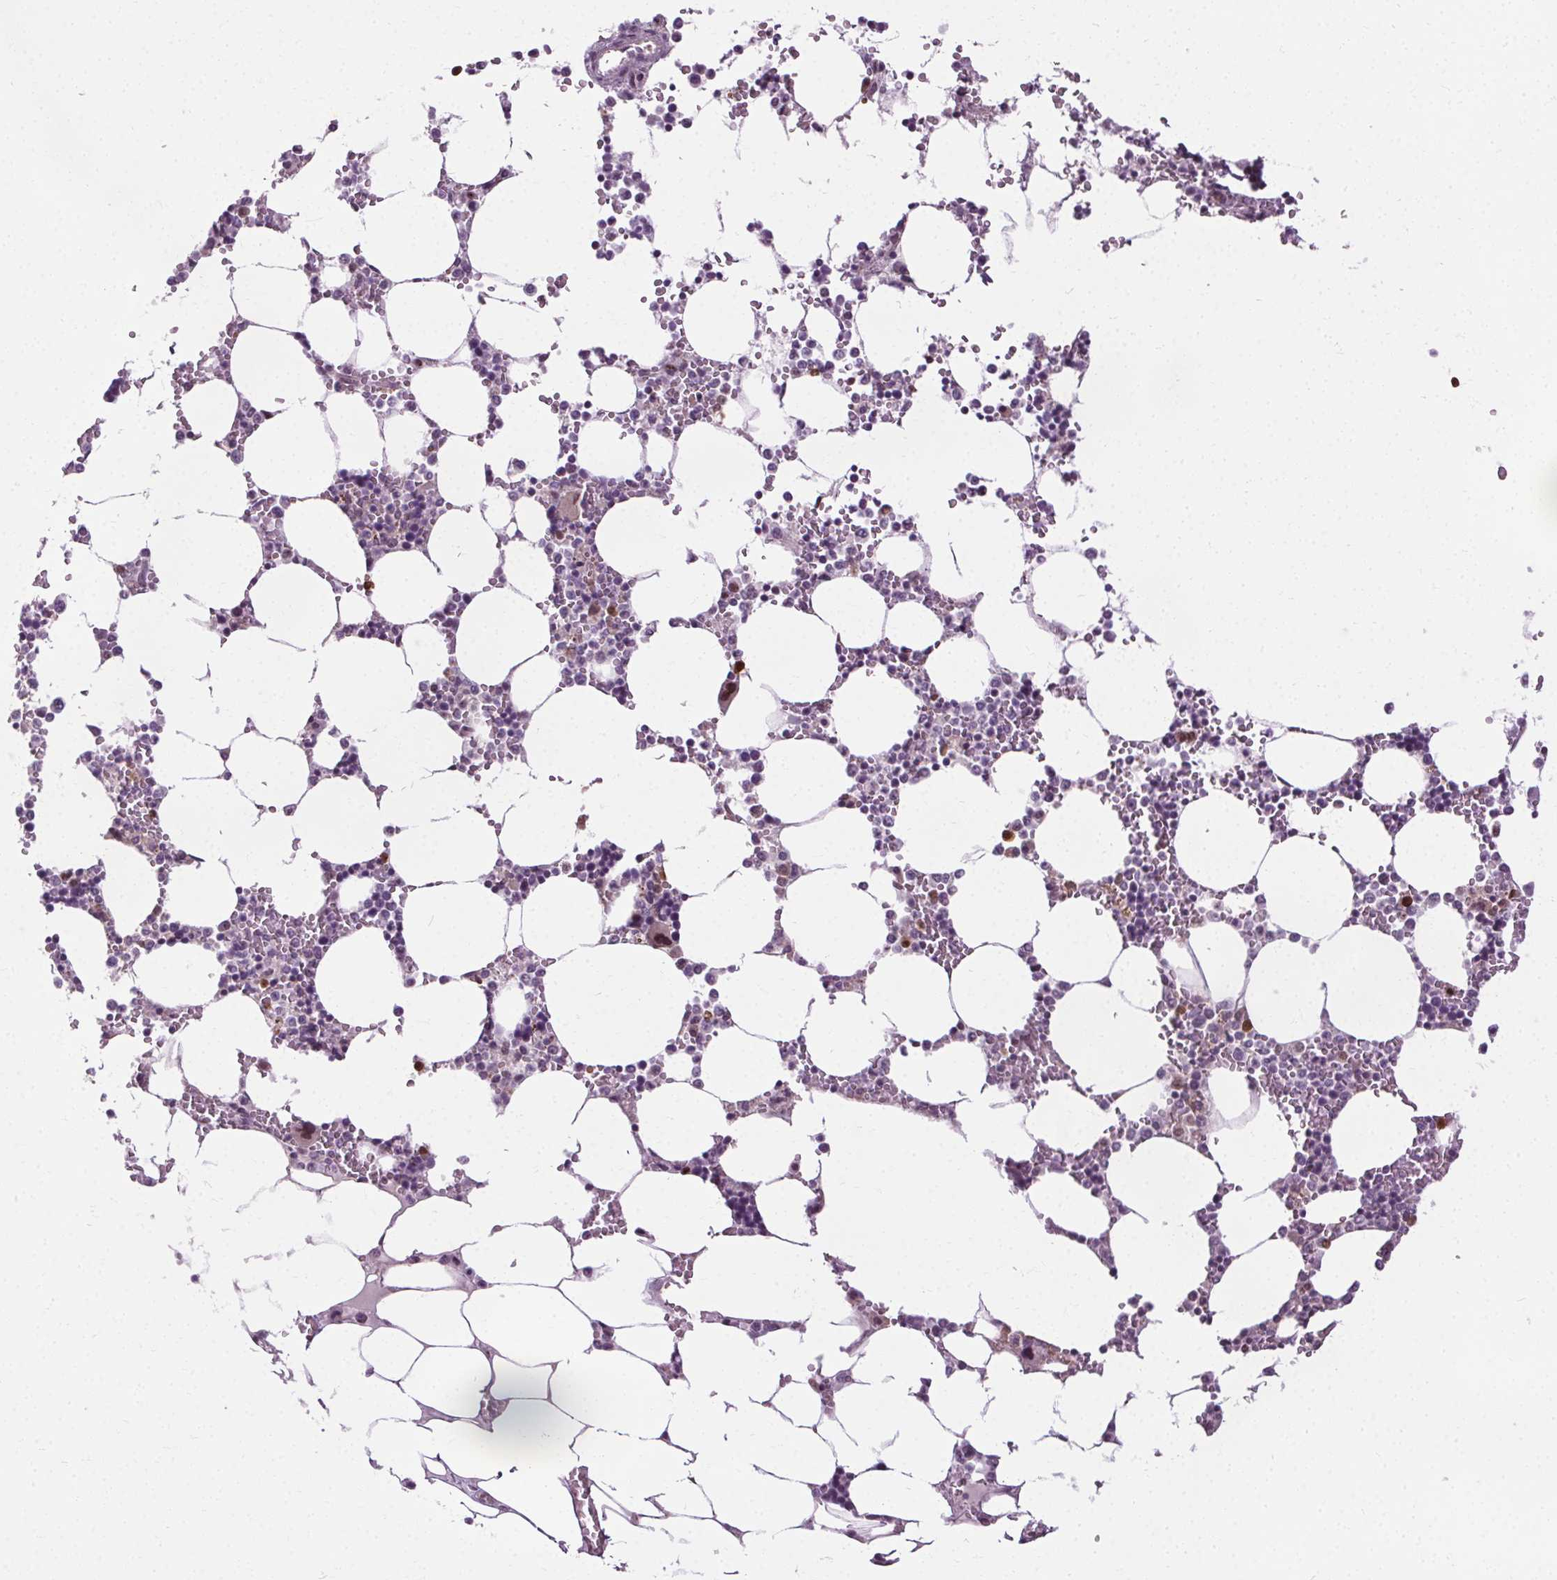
{"staining": {"intensity": "moderate", "quantity": "<25%", "location": "cytoplasmic/membranous"}, "tissue": "bone marrow", "cell_type": "Hematopoietic cells", "image_type": "normal", "snomed": [{"axis": "morphology", "description": "Normal tissue, NOS"}, {"axis": "topography", "description": "Bone marrow"}], "caption": "IHC of benign human bone marrow exhibits low levels of moderate cytoplasmic/membranous positivity in about <25% of hematopoietic cells. (Stains: DAB in brown, nuclei in blue, Microscopy: brightfield microscopy at high magnification).", "gene": "CEBPA", "patient": {"sex": "male", "age": 64}}